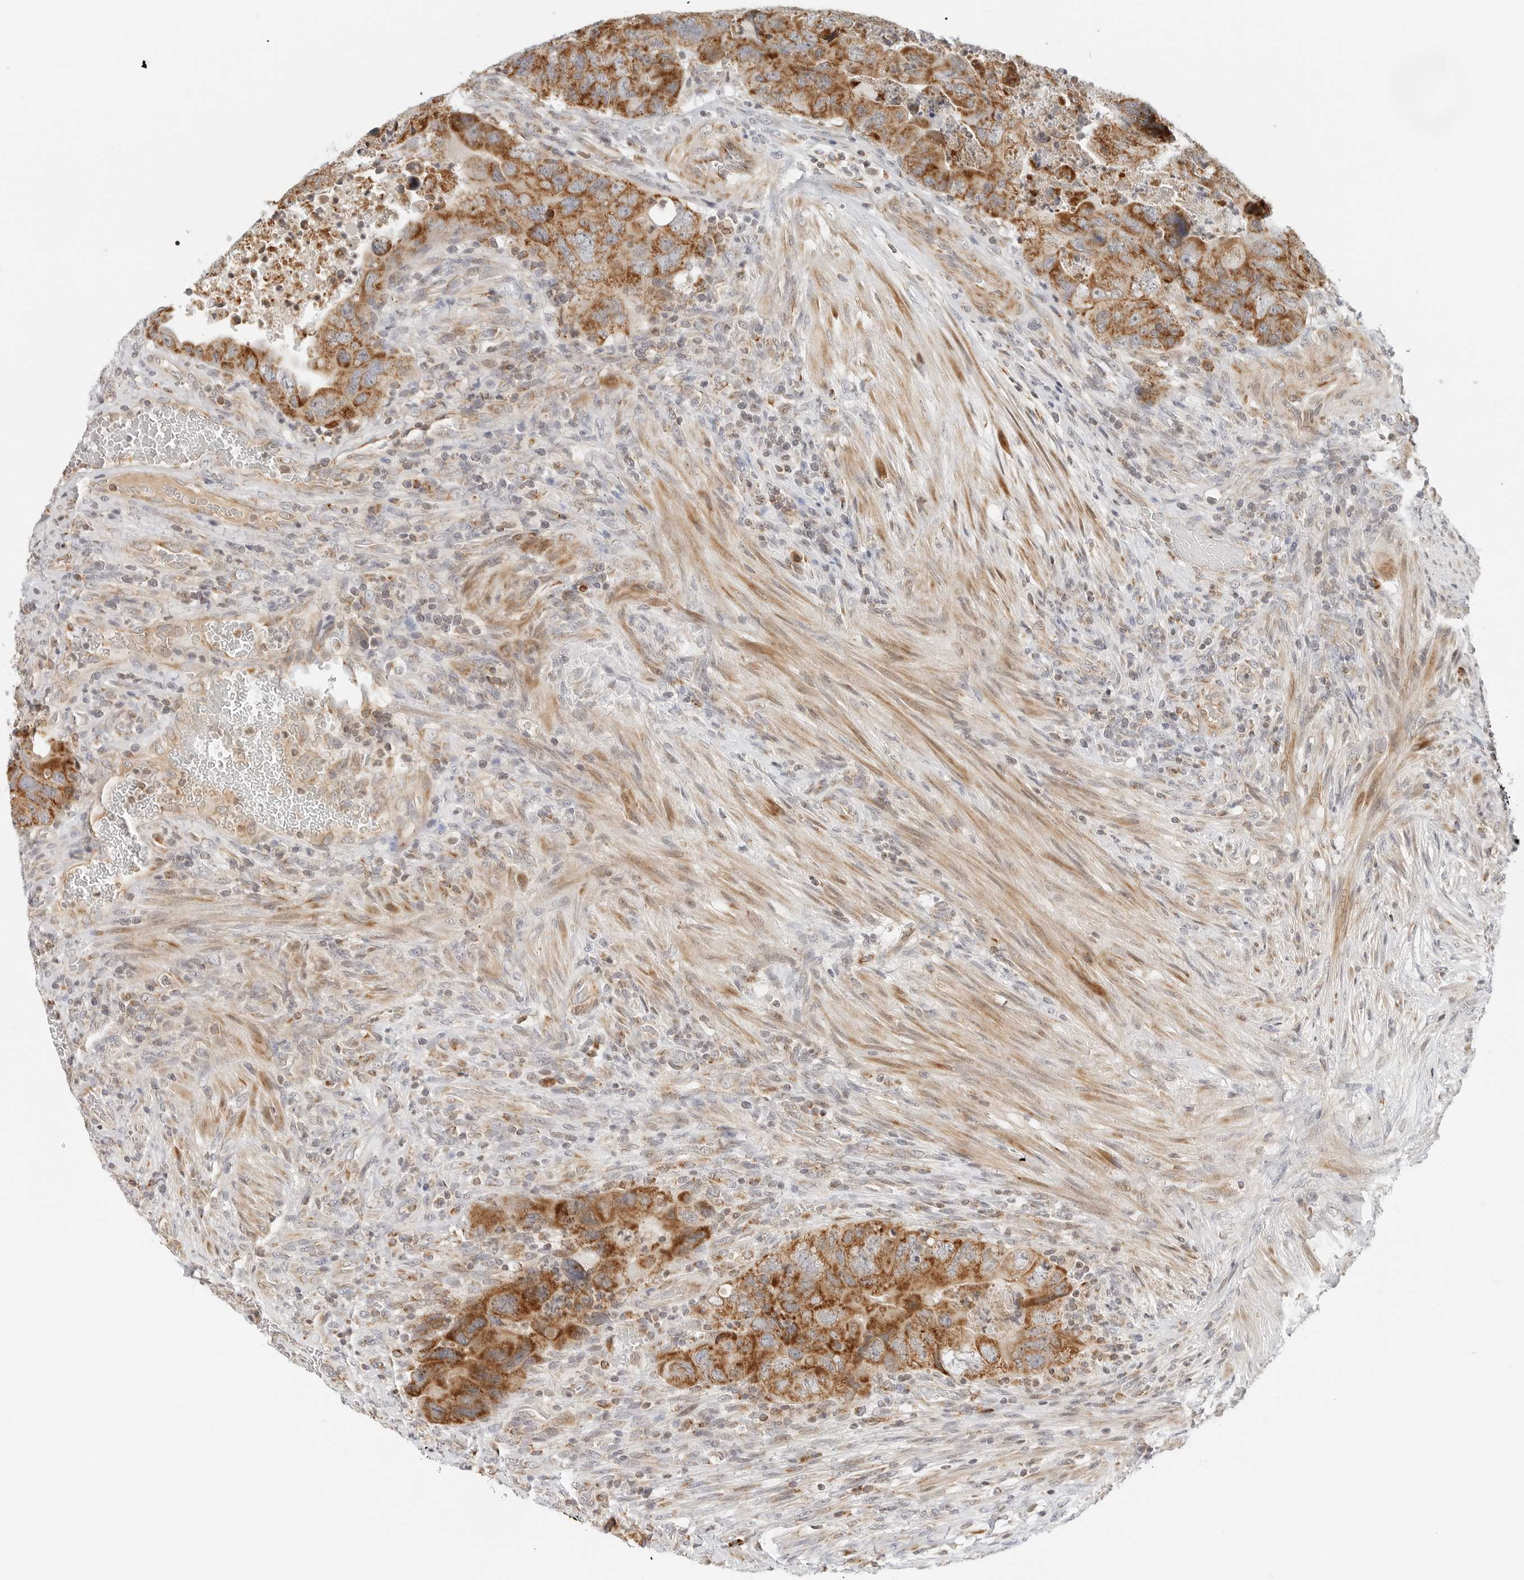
{"staining": {"intensity": "moderate", "quantity": ">75%", "location": "cytoplasmic/membranous"}, "tissue": "colorectal cancer", "cell_type": "Tumor cells", "image_type": "cancer", "snomed": [{"axis": "morphology", "description": "Adenocarcinoma, NOS"}, {"axis": "topography", "description": "Rectum"}], "caption": "The image displays immunohistochemical staining of colorectal adenocarcinoma. There is moderate cytoplasmic/membranous expression is seen in about >75% of tumor cells.", "gene": "DYRK4", "patient": {"sex": "male", "age": 63}}